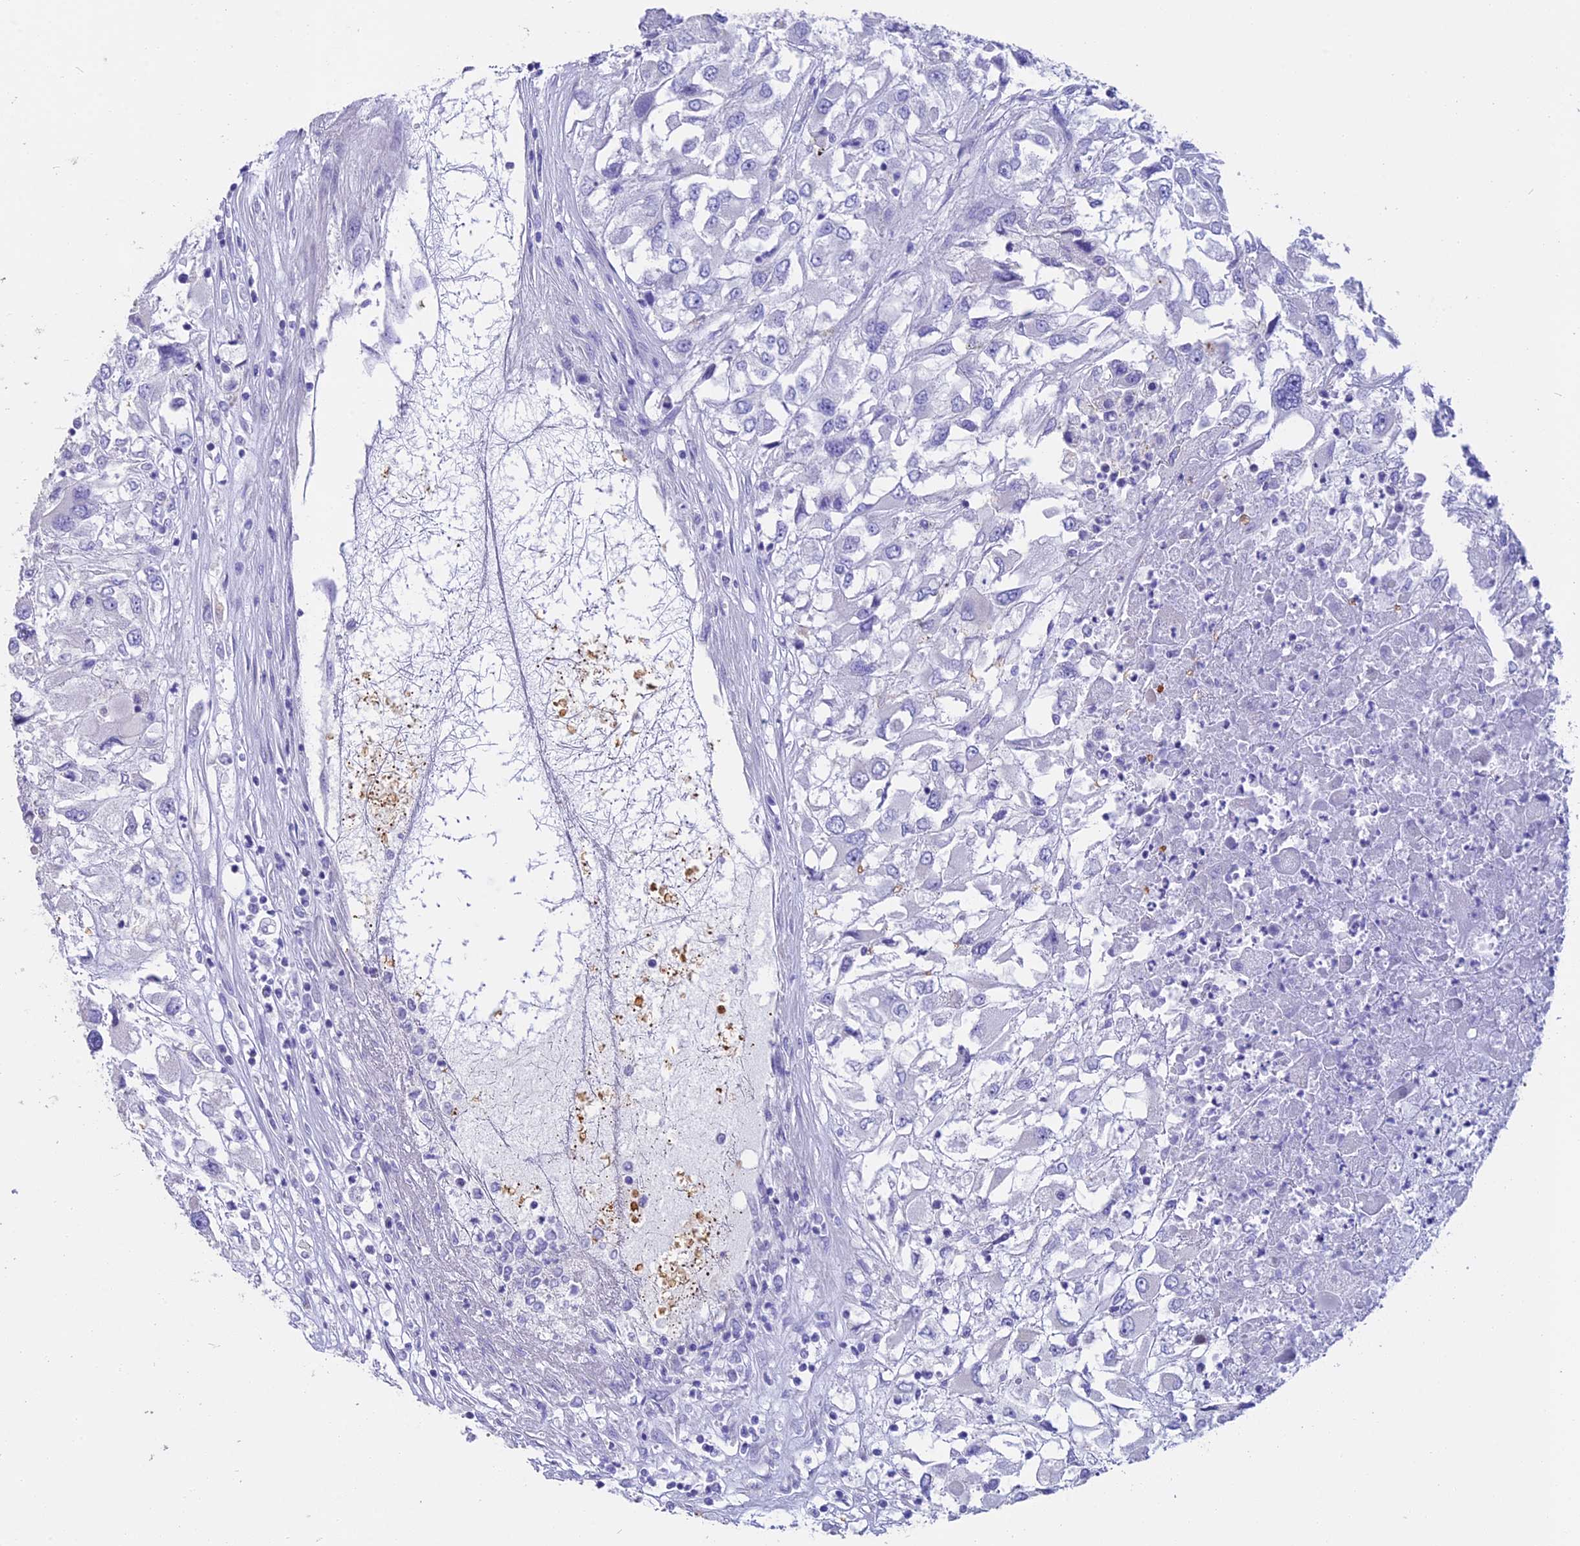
{"staining": {"intensity": "negative", "quantity": "none", "location": "none"}, "tissue": "renal cancer", "cell_type": "Tumor cells", "image_type": "cancer", "snomed": [{"axis": "morphology", "description": "Adenocarcinoma, NOS"}, {"axis": "topography", "description": "Kidney"}], "caption": "This is an IHC image of renal cancer (adenocarcinoma). There is no positivity in tumor cells.", "gene": "TNNC2", "patient": {"sex": "female", "age": 52}}